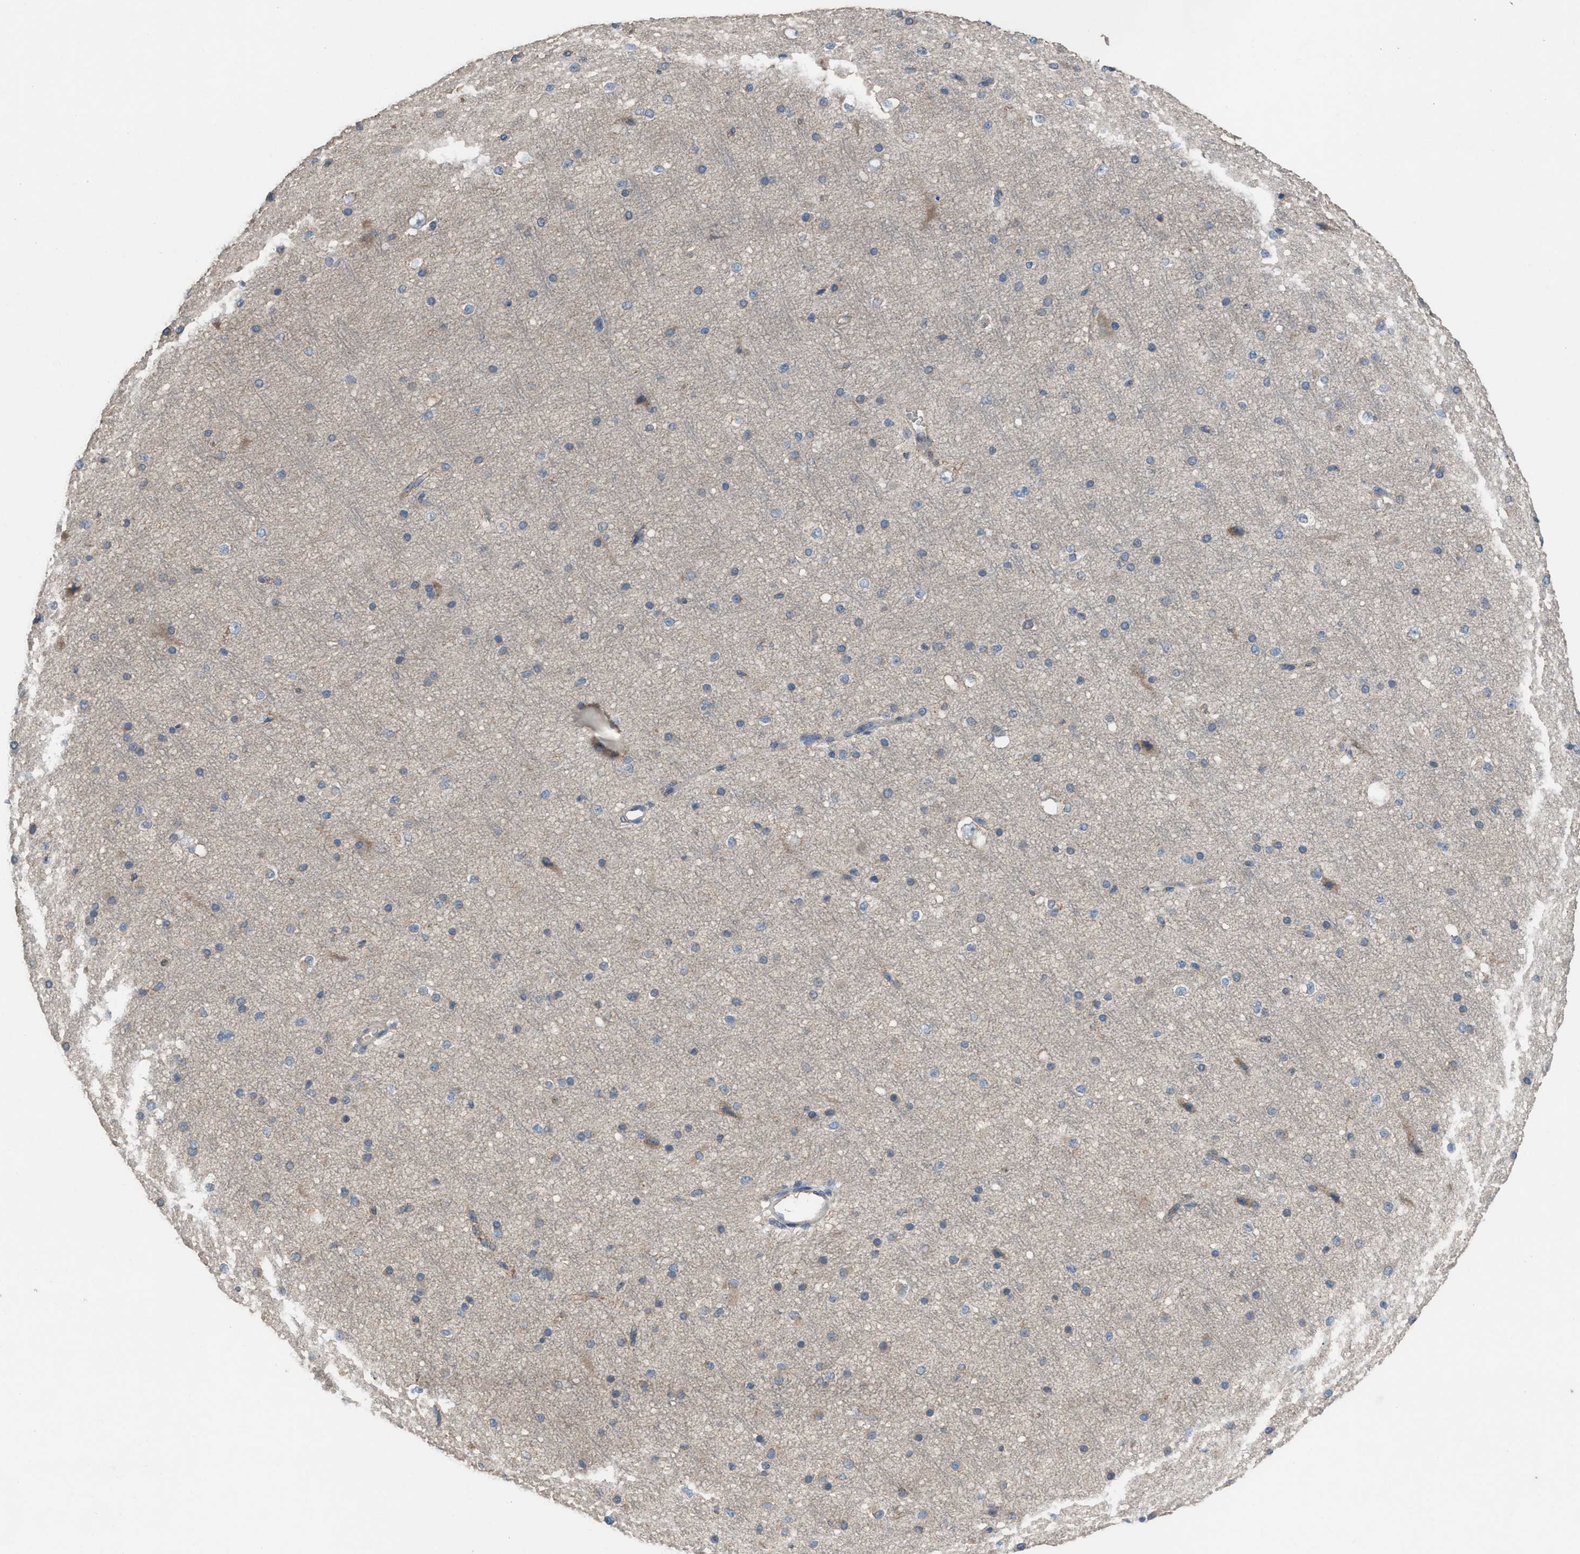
{"staining": {"intensity": "weak", "quantity": ">75%", "location": "cytoplasmic/membranous"}, "tissue": "cerebral cortex", "cell_type": "Endothelial cells", "image_type": "normal", "snomed": [{"axis": "morphology", "description": "Normal tissue, NOS"}, {"axis": "morphology", "description": "Developmental malformation"}, {"axis": "topography", "description": "Cerebral cortex"}], "caption": "Approximately >75% of endothelial cells in normal cerebral cortex exhibit weak cytoplasmic/membranous protein staining as visualized by brown immunohistochemical staining.", "gene": "TPK1", "patient": {"sex": "female", "age": 30}}